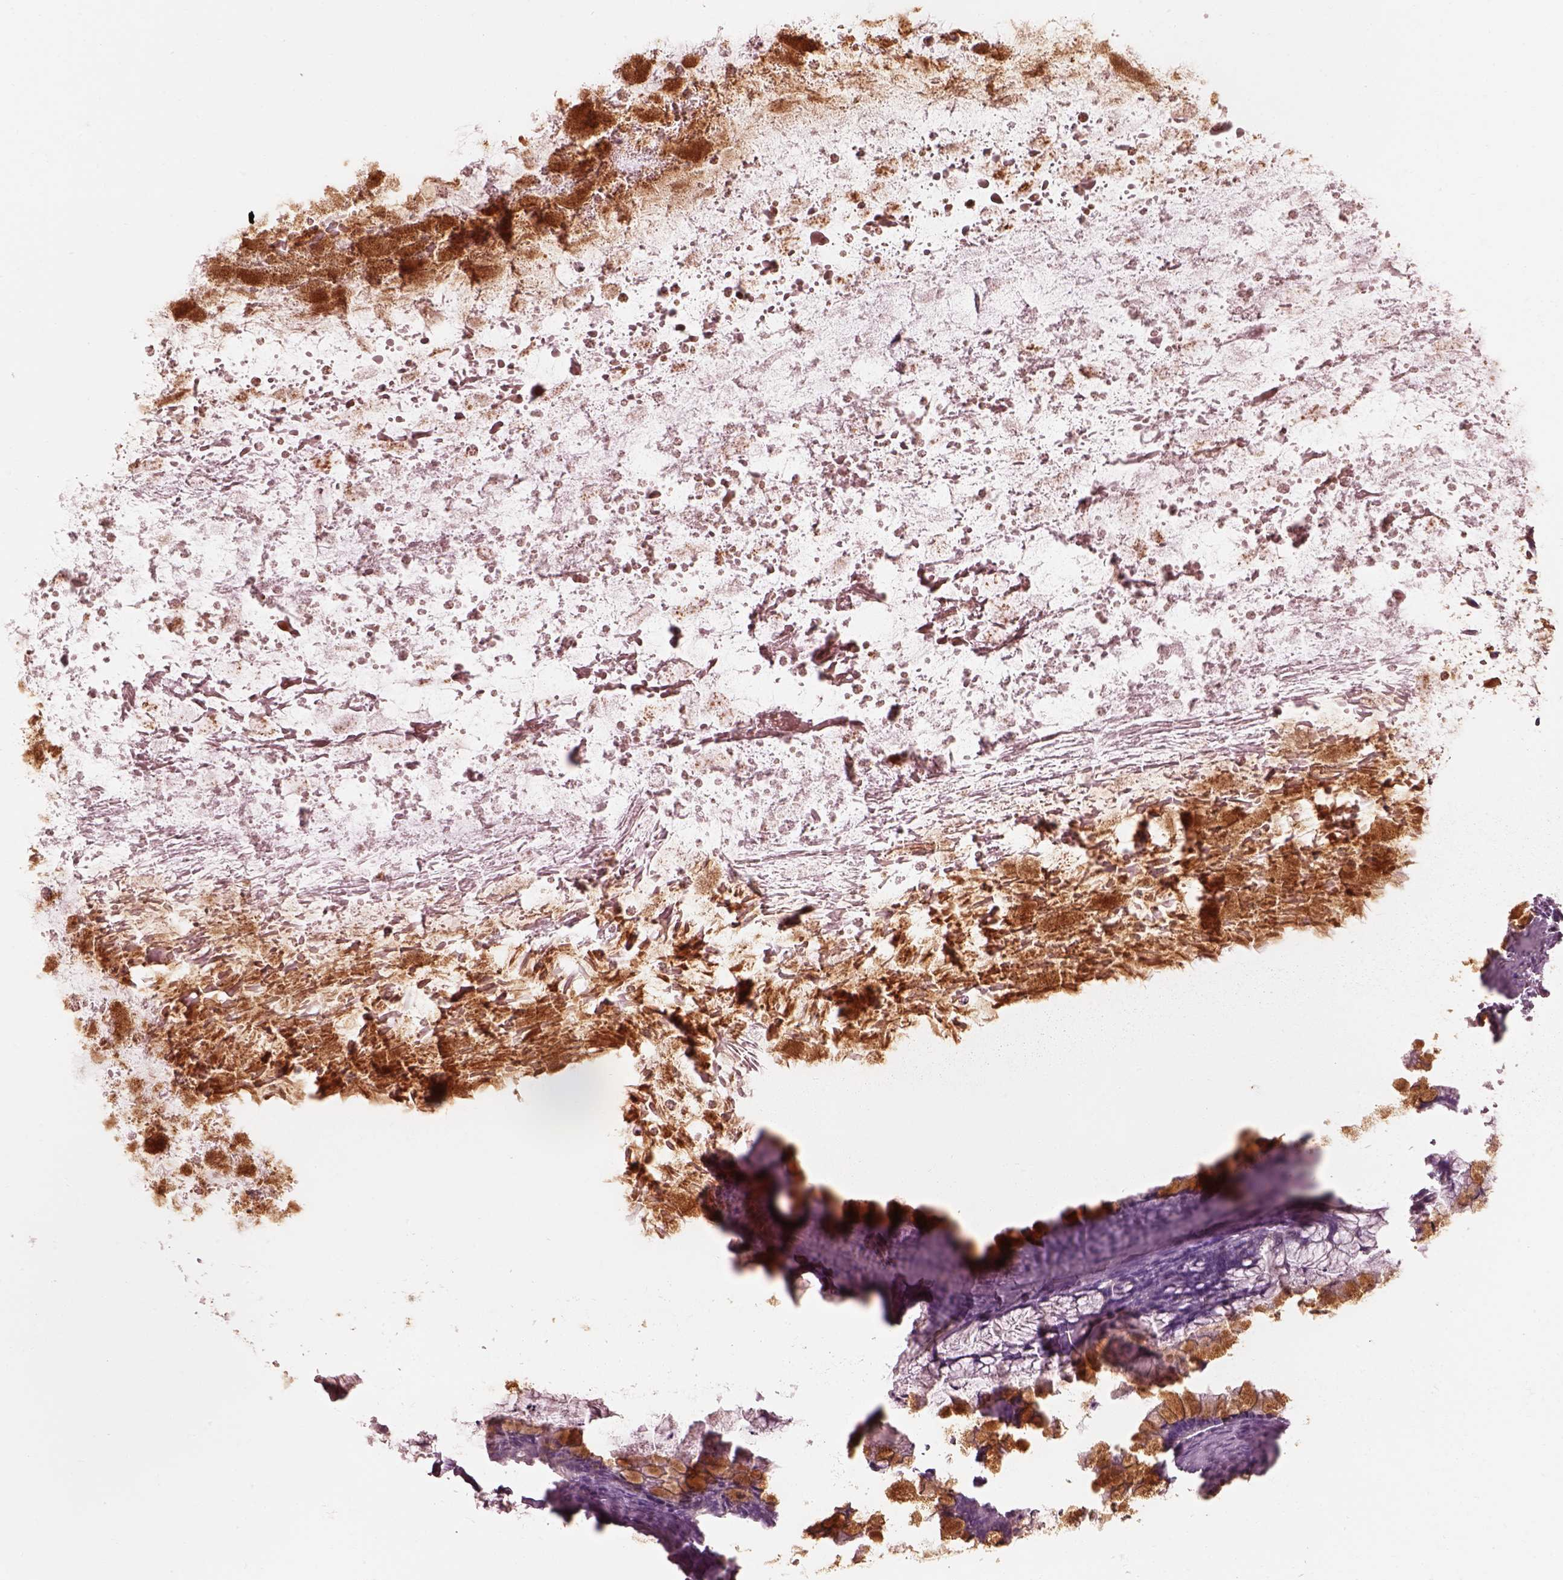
{"staining": {"intensity": "negative", "quantity": "none", "location": "none"}, "tissue": "ovarian cancer", "cell_type": "Tumor cells", "image_type": "cancer", "snomed": [{"axis": "morphology", "description": "Cystadenocarcinoma, mucinous, NOS"}, {"axis": "topography", "description": "Ovary"}], "caption": "Immunohistochemical staining of ovarian mucinous cystadenocarcinoma displays no significant staining in tumor cells. (DAB (3,3'-diaminobenzidine) immunohistochemistry with hematoxylin counter stain).", "gene": "CRYM", "patient": {"sex": "female", "age": 67}}